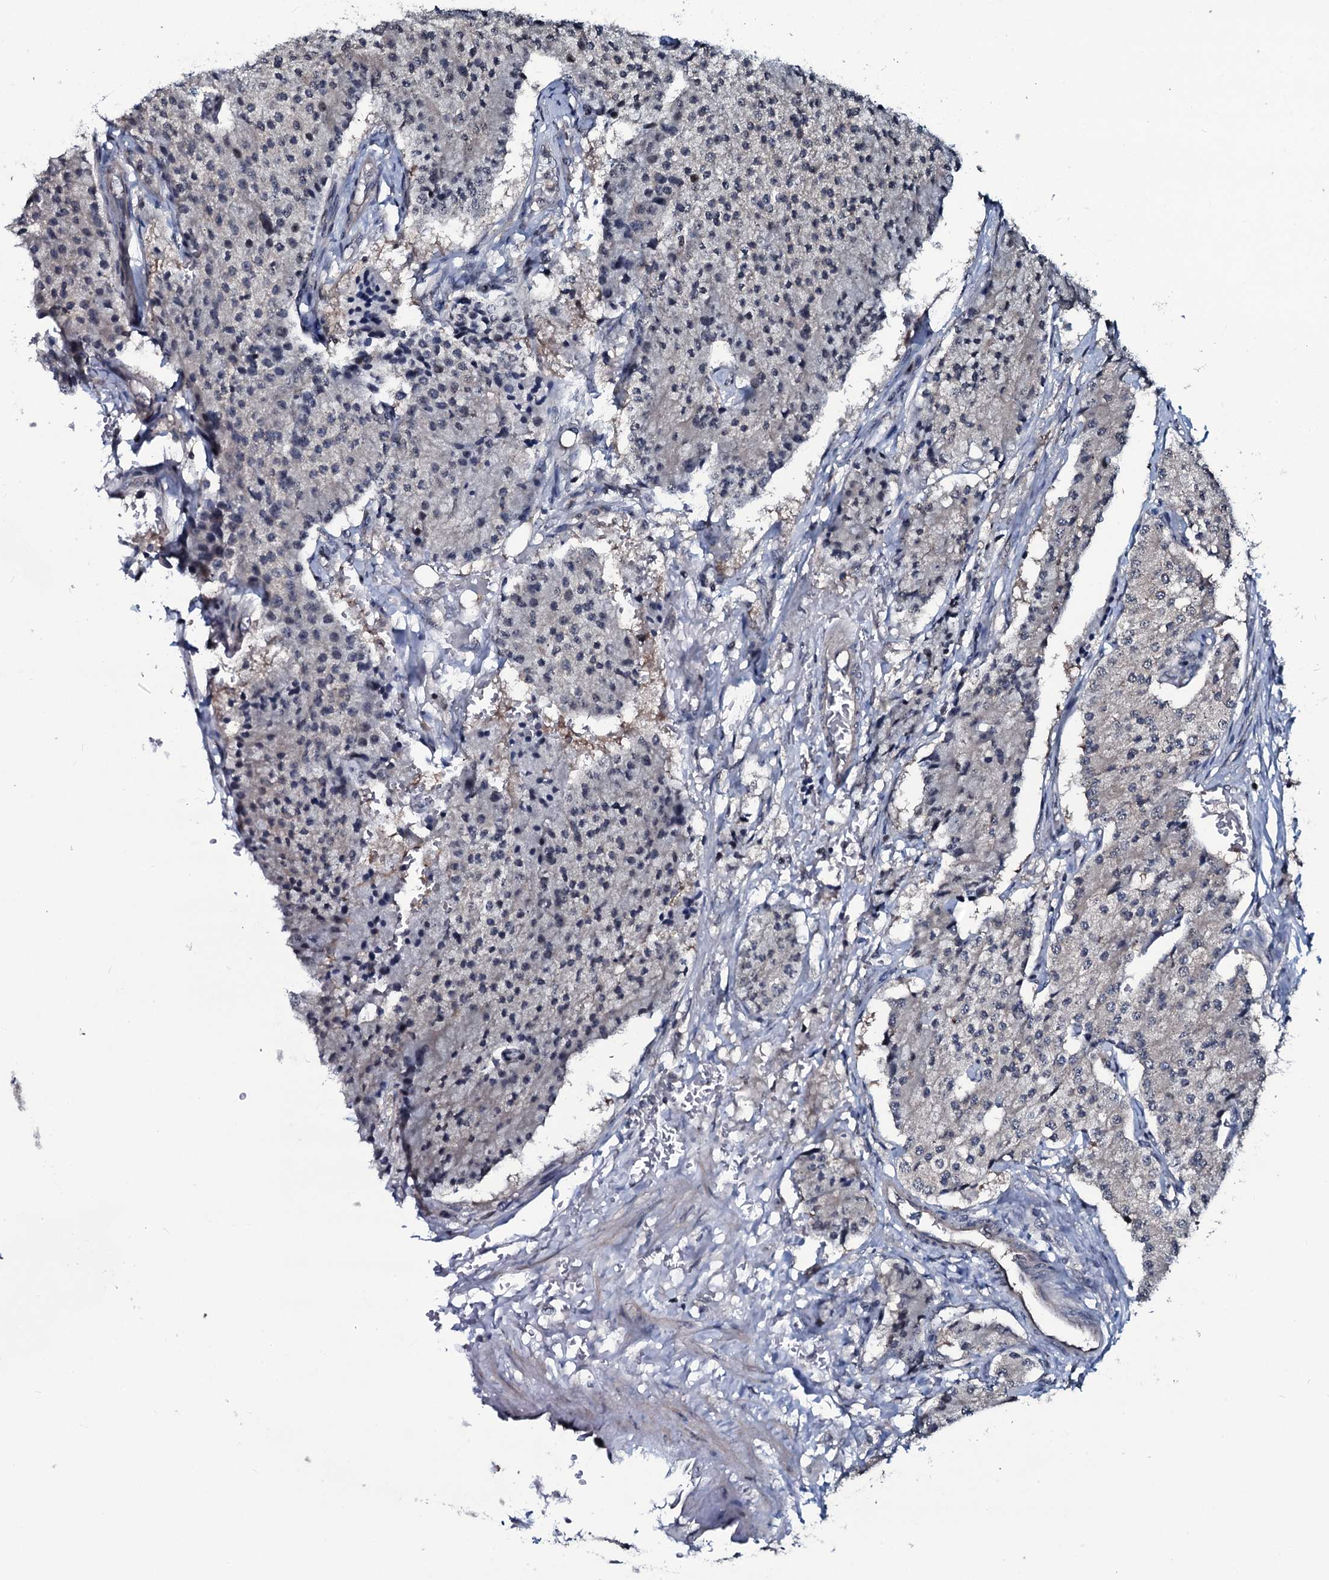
{"staining": {"intensity": "negative", "quantity": "none", "location": "none"}, "tissue": "carcinoid", "cell_type": "Tumor cells", "image_type": "cancer", "snomed": [{"axis": "morphology", "description": "Carcinoid, malignant, NOS"}, {"axis": "topography", "description": "Colon"}], "caption": "There is no significant positivity in tumor cells of carcinoid.", "gene": "OGFOD2", "patient": {"sex": "female", "age": 52}}